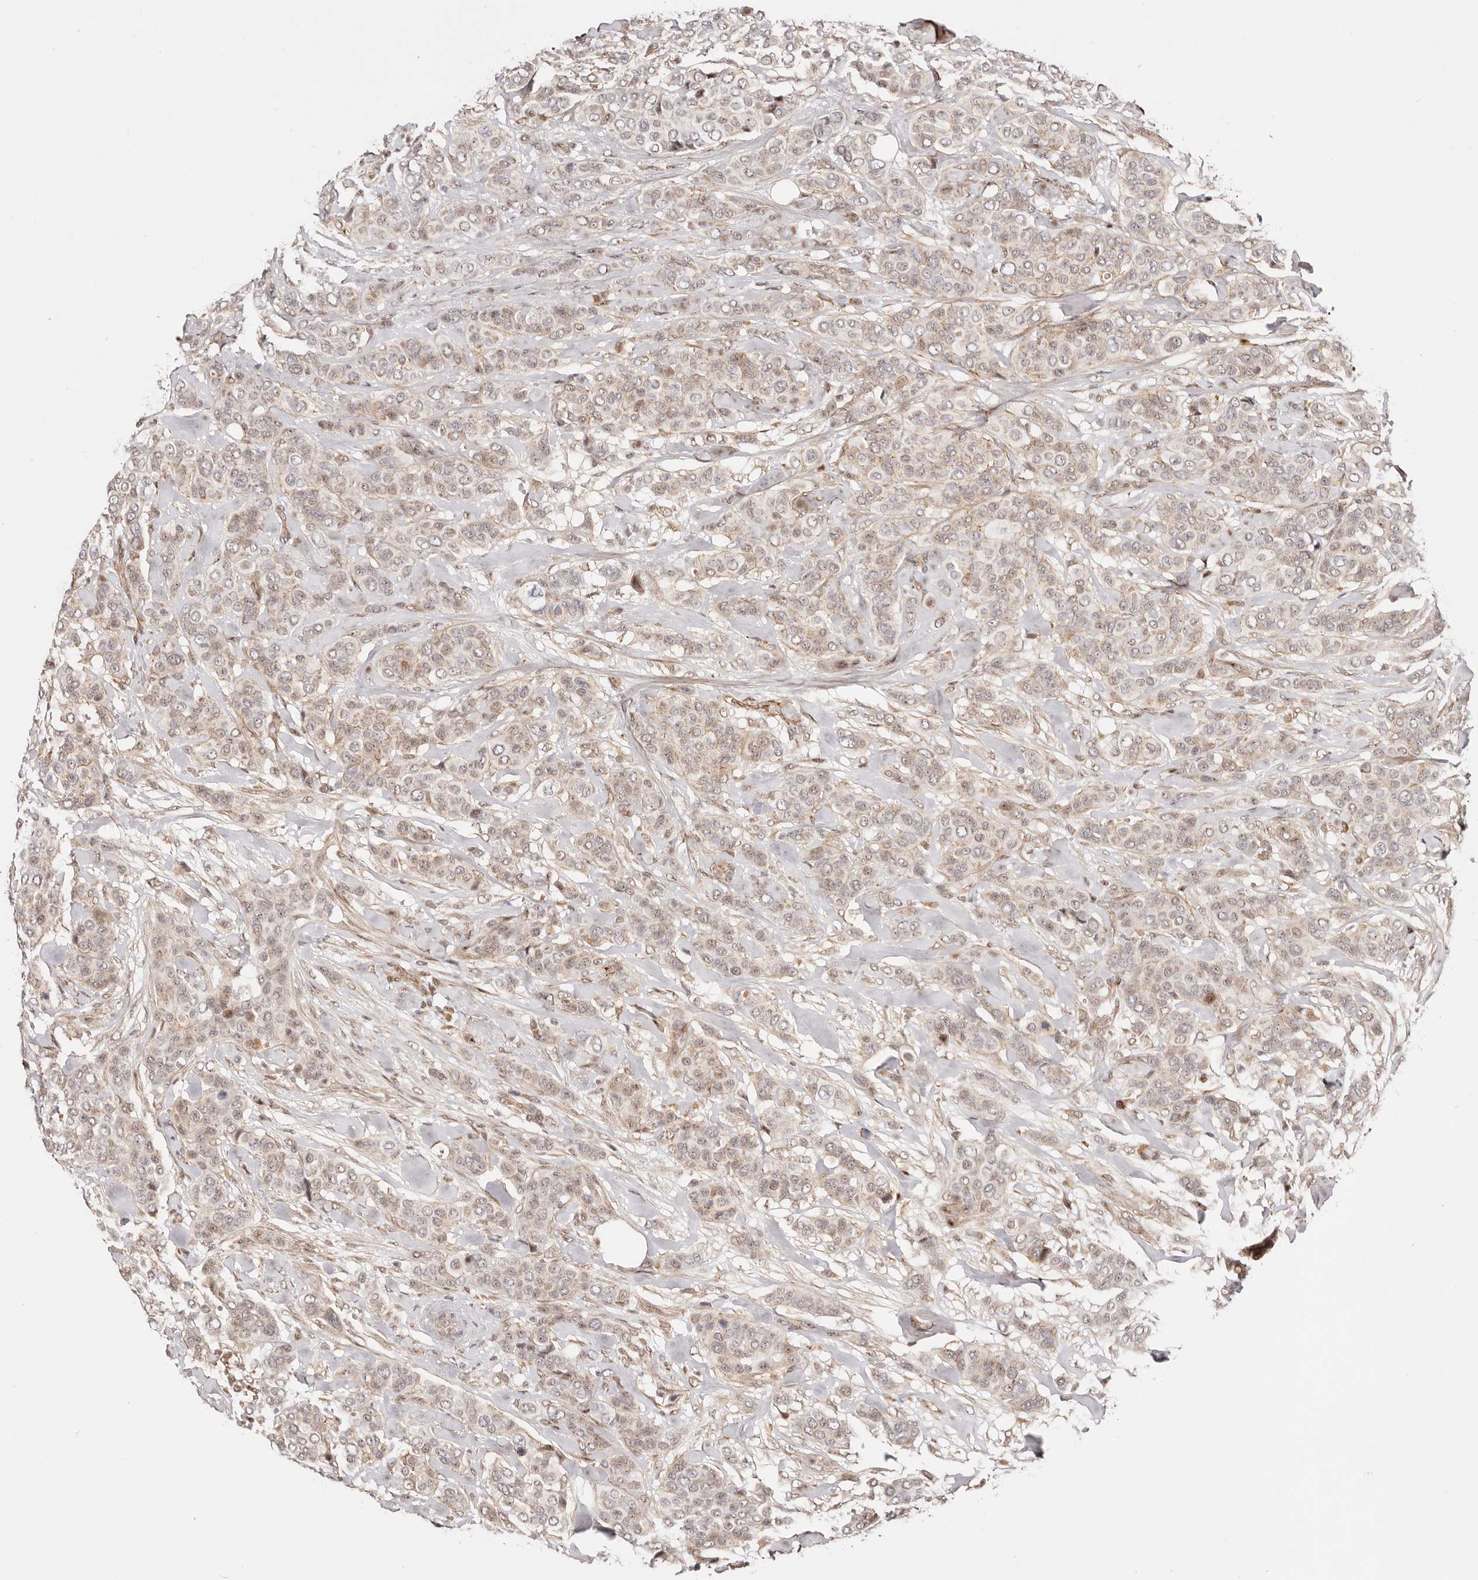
{"staining": {"intensity": "weak", "quantity": "25%-75%", "location": "nuclear"}, "tissue": "breast cancer", "cell_type": "Tumor cells", "image_type": "cancer", "snomed": [{"axis": "morphology", "description": "Lobular carcinoma"}, {"axis": "topography", "description": "Breast"}], "caption": "Lobular carcinoma (breast) stained with DAB immunohistochemistry reveals low levels of weak nuclear expression in approximately 25%-75% of tumor cells.", "gene": "WRN", "patient": {"sex": "female", "age": 51}}